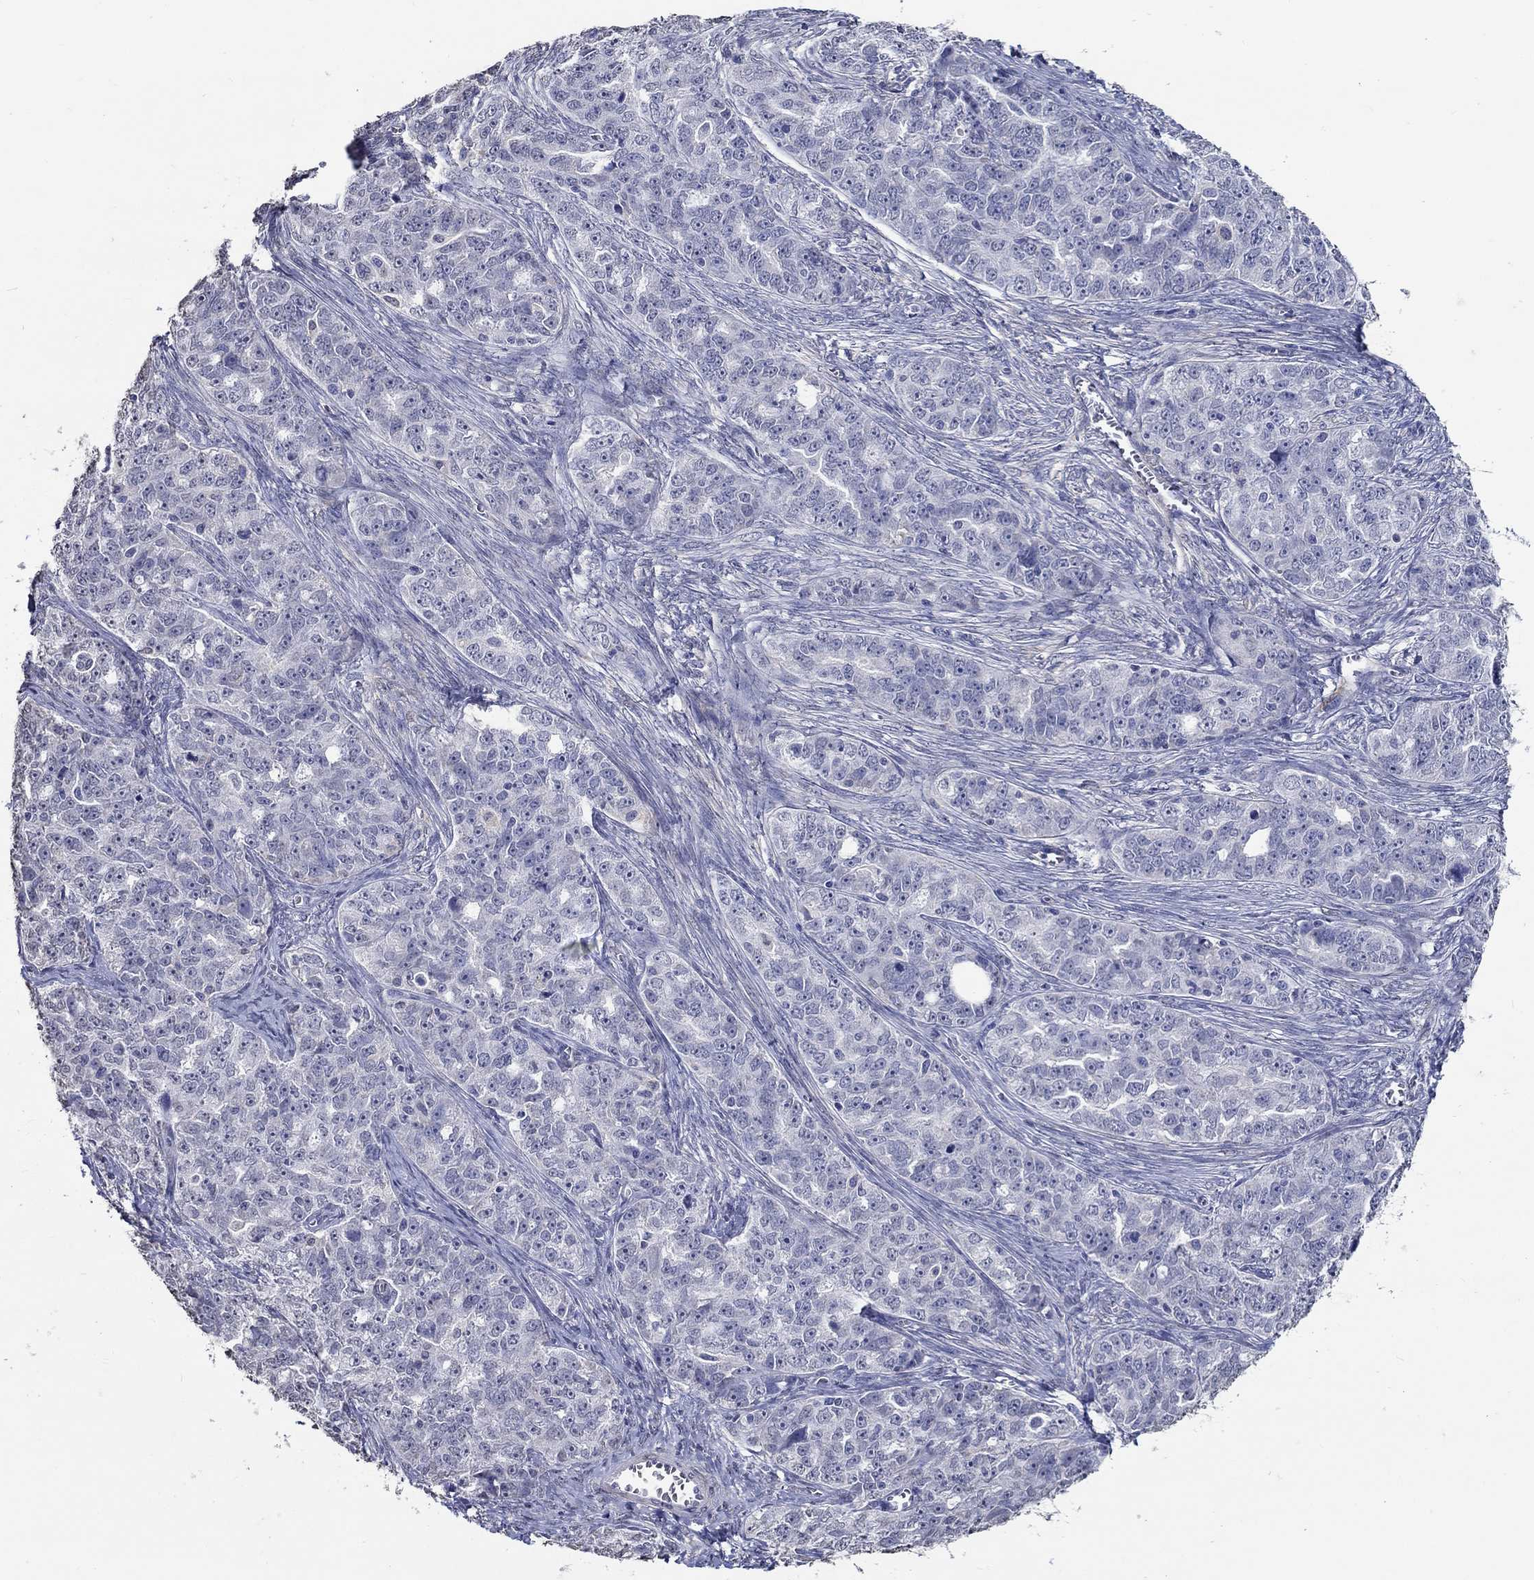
{"staining": {"intensity": "negative", "quantity": "none", "location": "none"}, "tissue": "ovarian cancer", "cell_type": "Tumor cells", "image_type": "cancer", "snomed": [{"axis": "morphology", "description": "Cystadenocarcinoma, serous, NOS"}, {"axis": "topography", "description": "Ovary"}], "caption": "Serous cystadenocarcinoma (ovarian) was stained to show a protein in brown. There is no significant staining in tumor cells.", "gene": "PDE1B", "patient": {"sex": "female", "age": 51}}